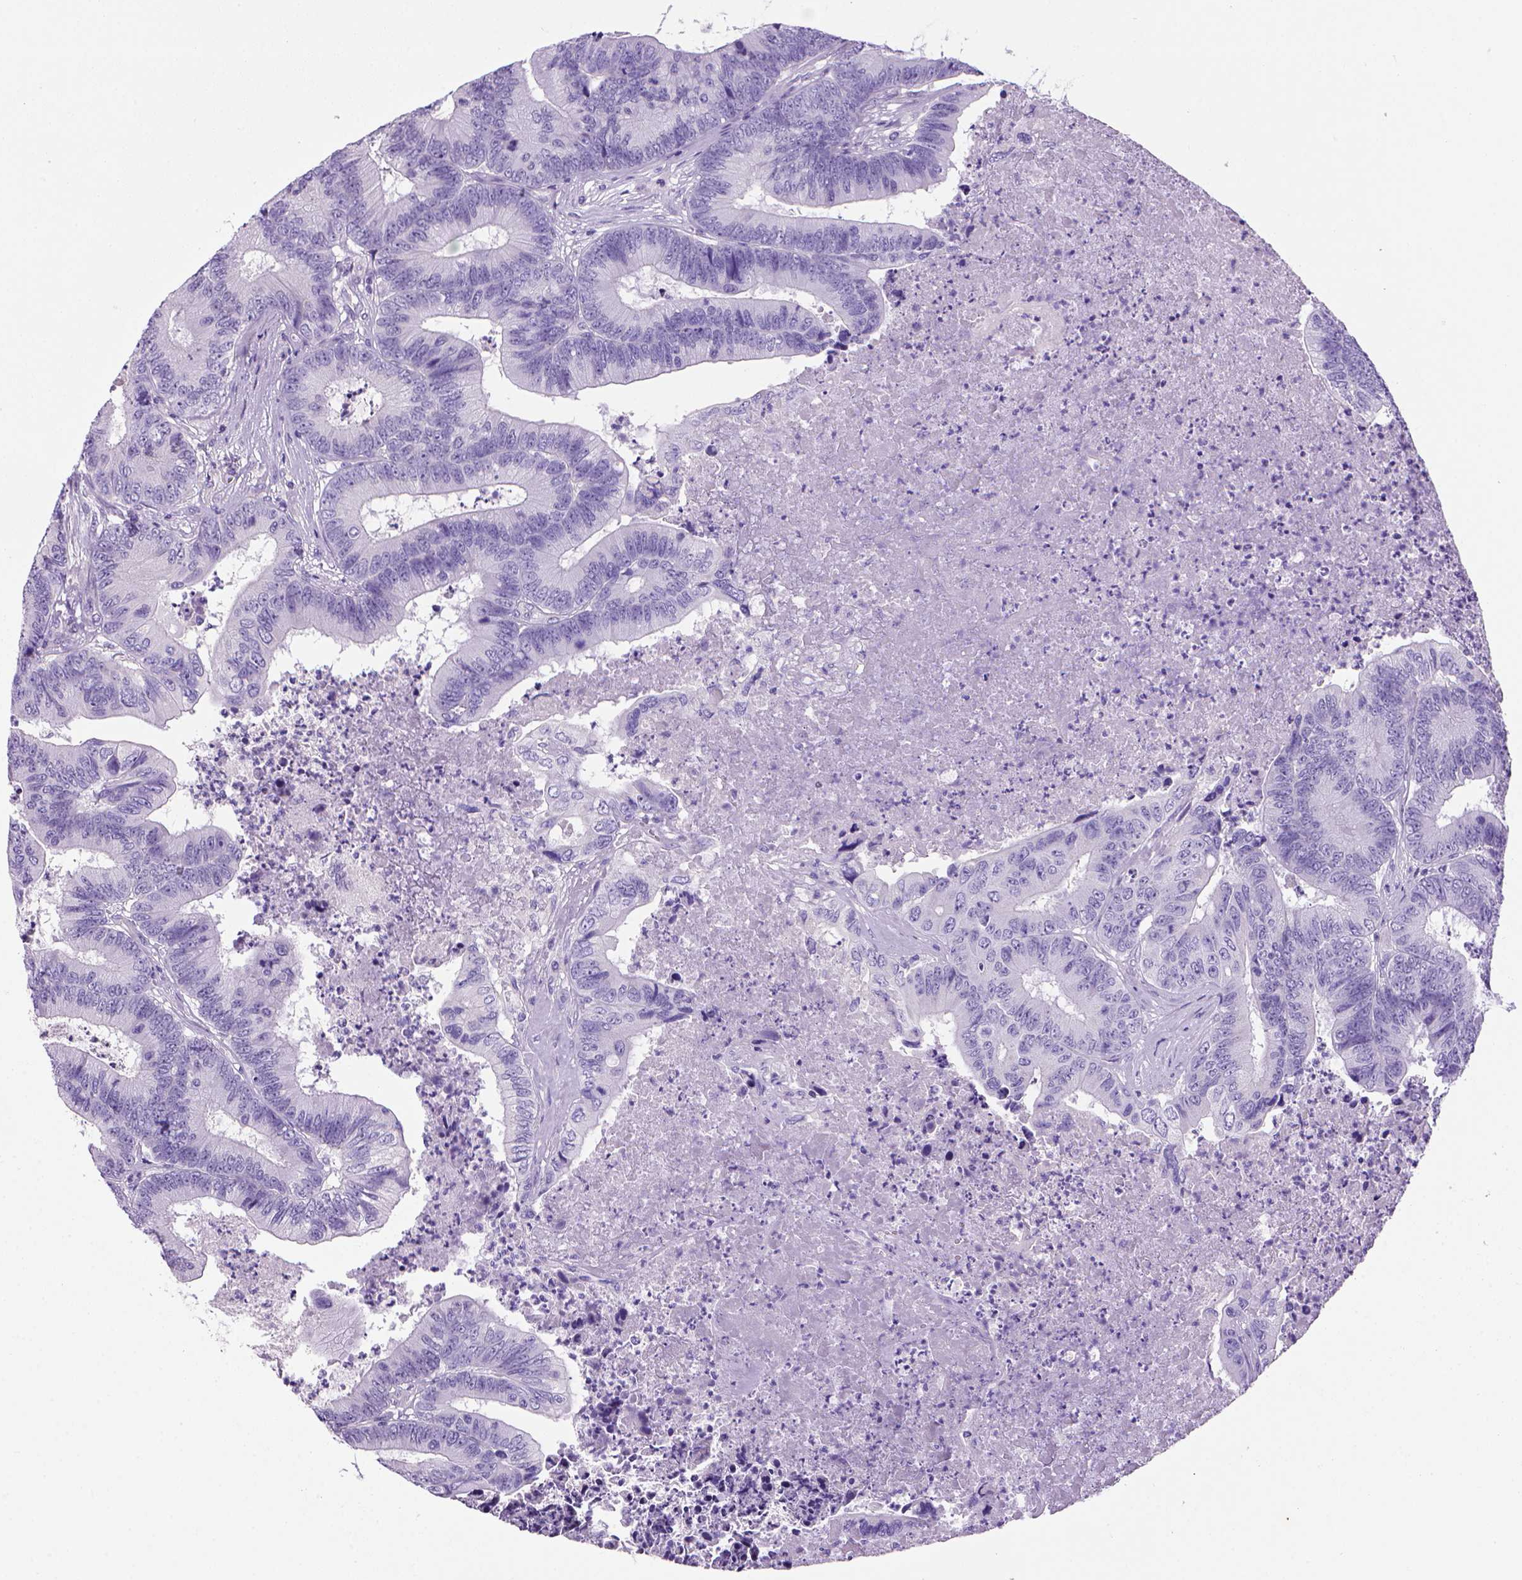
{"staining": {"intensity": "negative", "quantity": "none", "location": "none"}, "tissue": "colorectal cancer", "cell_type": "Tumor cells", "image_type": "cancer", "snomed": [{"axis": "morphology", "description": "Adenocarcinoma, NOS"}, {"axis": "topography", "description": "Colon"}], "caption": "Colorectal cancer was stained to show a protein in brown. There is no significant expression in tumor cells.", "gene": "ARHGEF33", "patient": {"sex": "male", "age": 84}}